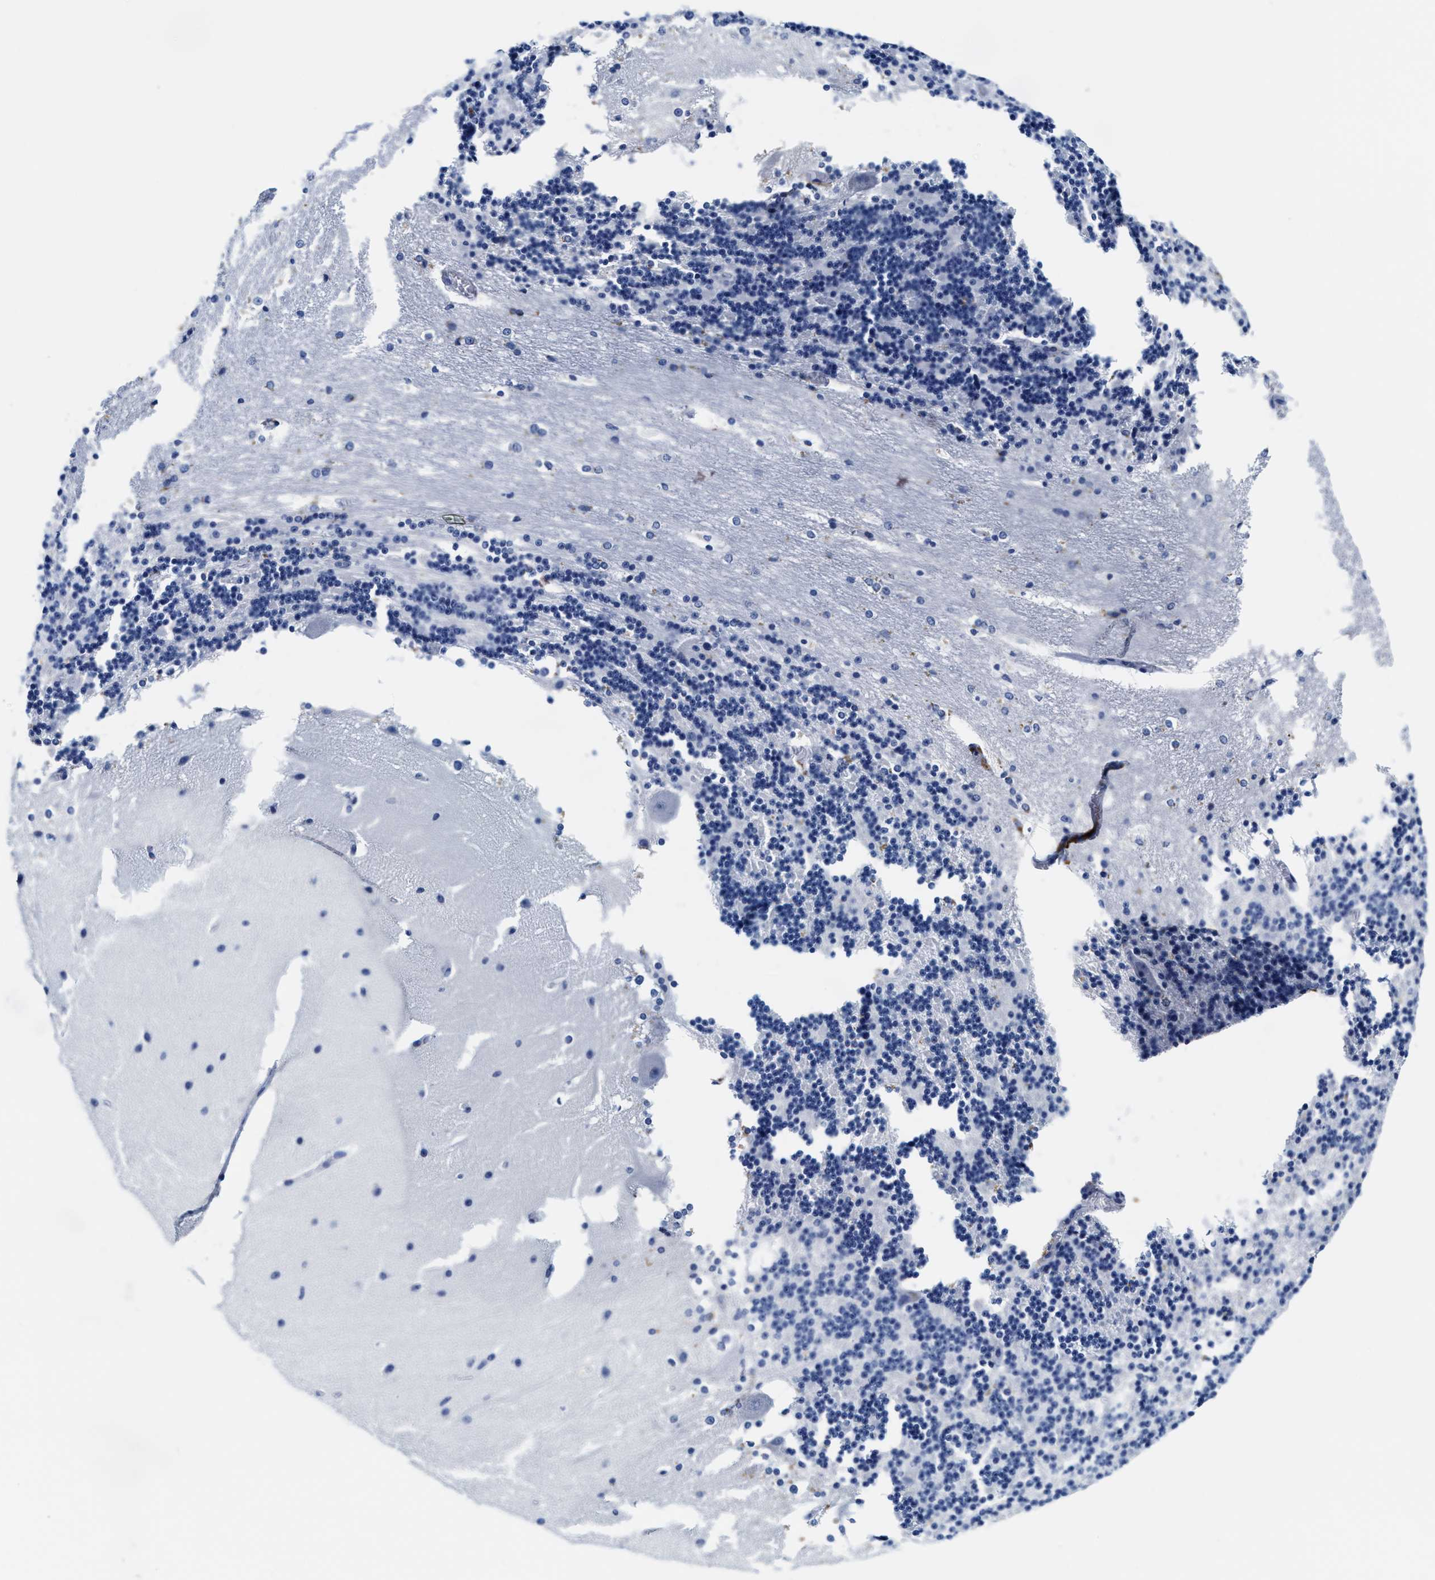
{"staining": {"intensity": "negative", "quantity": "none", "location": "none"}, "tissue": "cerebellum", "cell_type": "Cells in granular layer", "image_type": "normal", "snomed": [{"axis": "morphology", "description": "Normal tissue, NOS"}, {"axis": "topography", "description": "Cerebellum"}], "caption": "Cerebellum stained for a protein using immunohistochemistry shows no expression cells in granular layer.", "gene": "TTC3", "patient": {"sex": "female", "age": 19}}